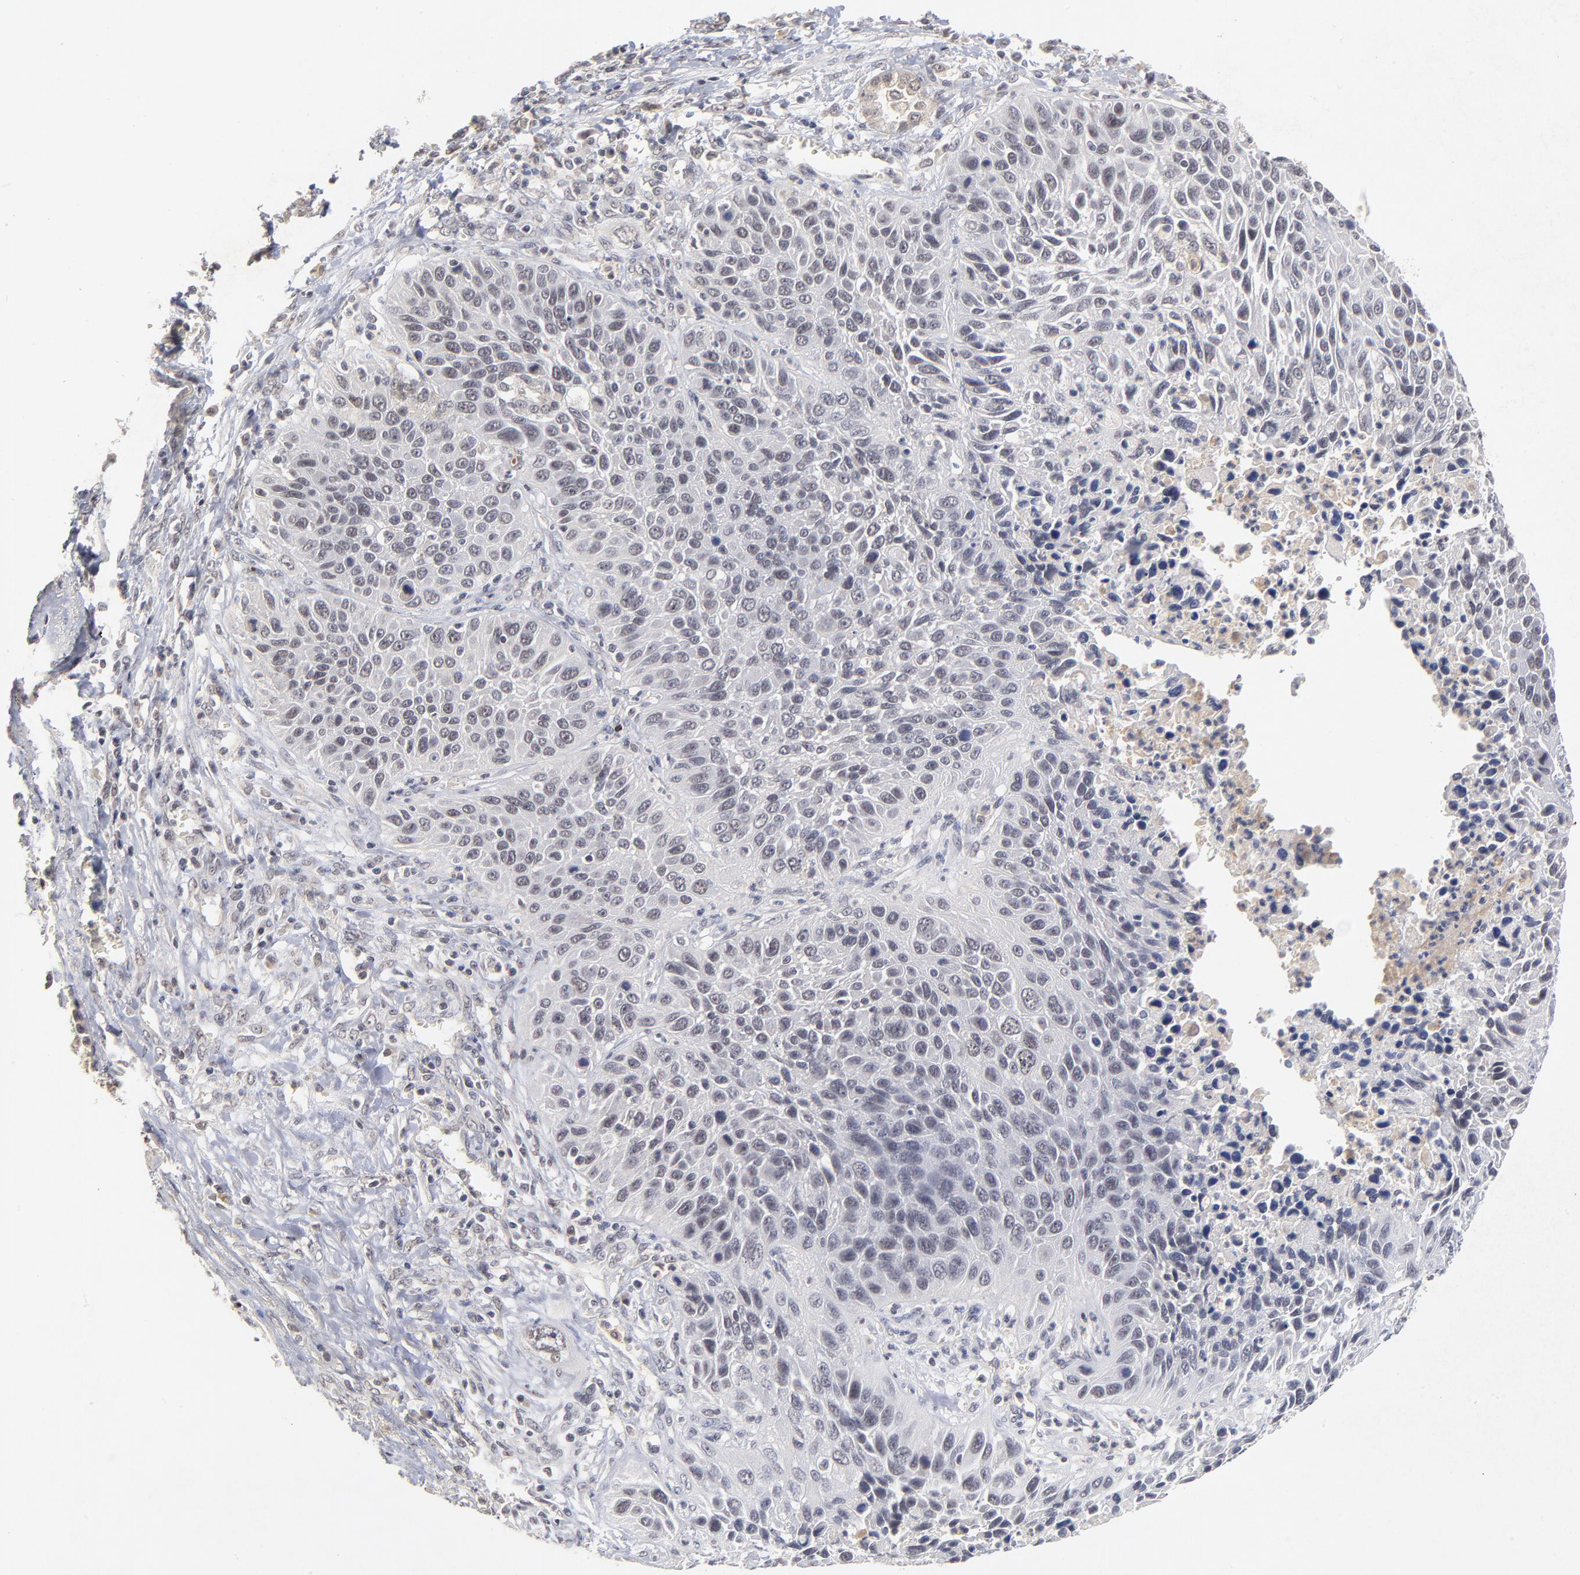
{"staining": {"intensity": "weak", "quantity": "<25%", "location": "nuclear"}, "tissue": "lung cancer", "cell_type": "Tumor cells", "image_type": "cancer", "snomed": [{"axis": "morphology", "description": "Squamous cell carcinoma, NOS"}, {"axis": "topography", "description": "Lung"}], "caption": "The photomicrograph shows no significant expression in tumor cells of lung cancer (squamous cell carcinoma).", "gene": "WSB1", "patient": {"sex": "female", "age": 76}}